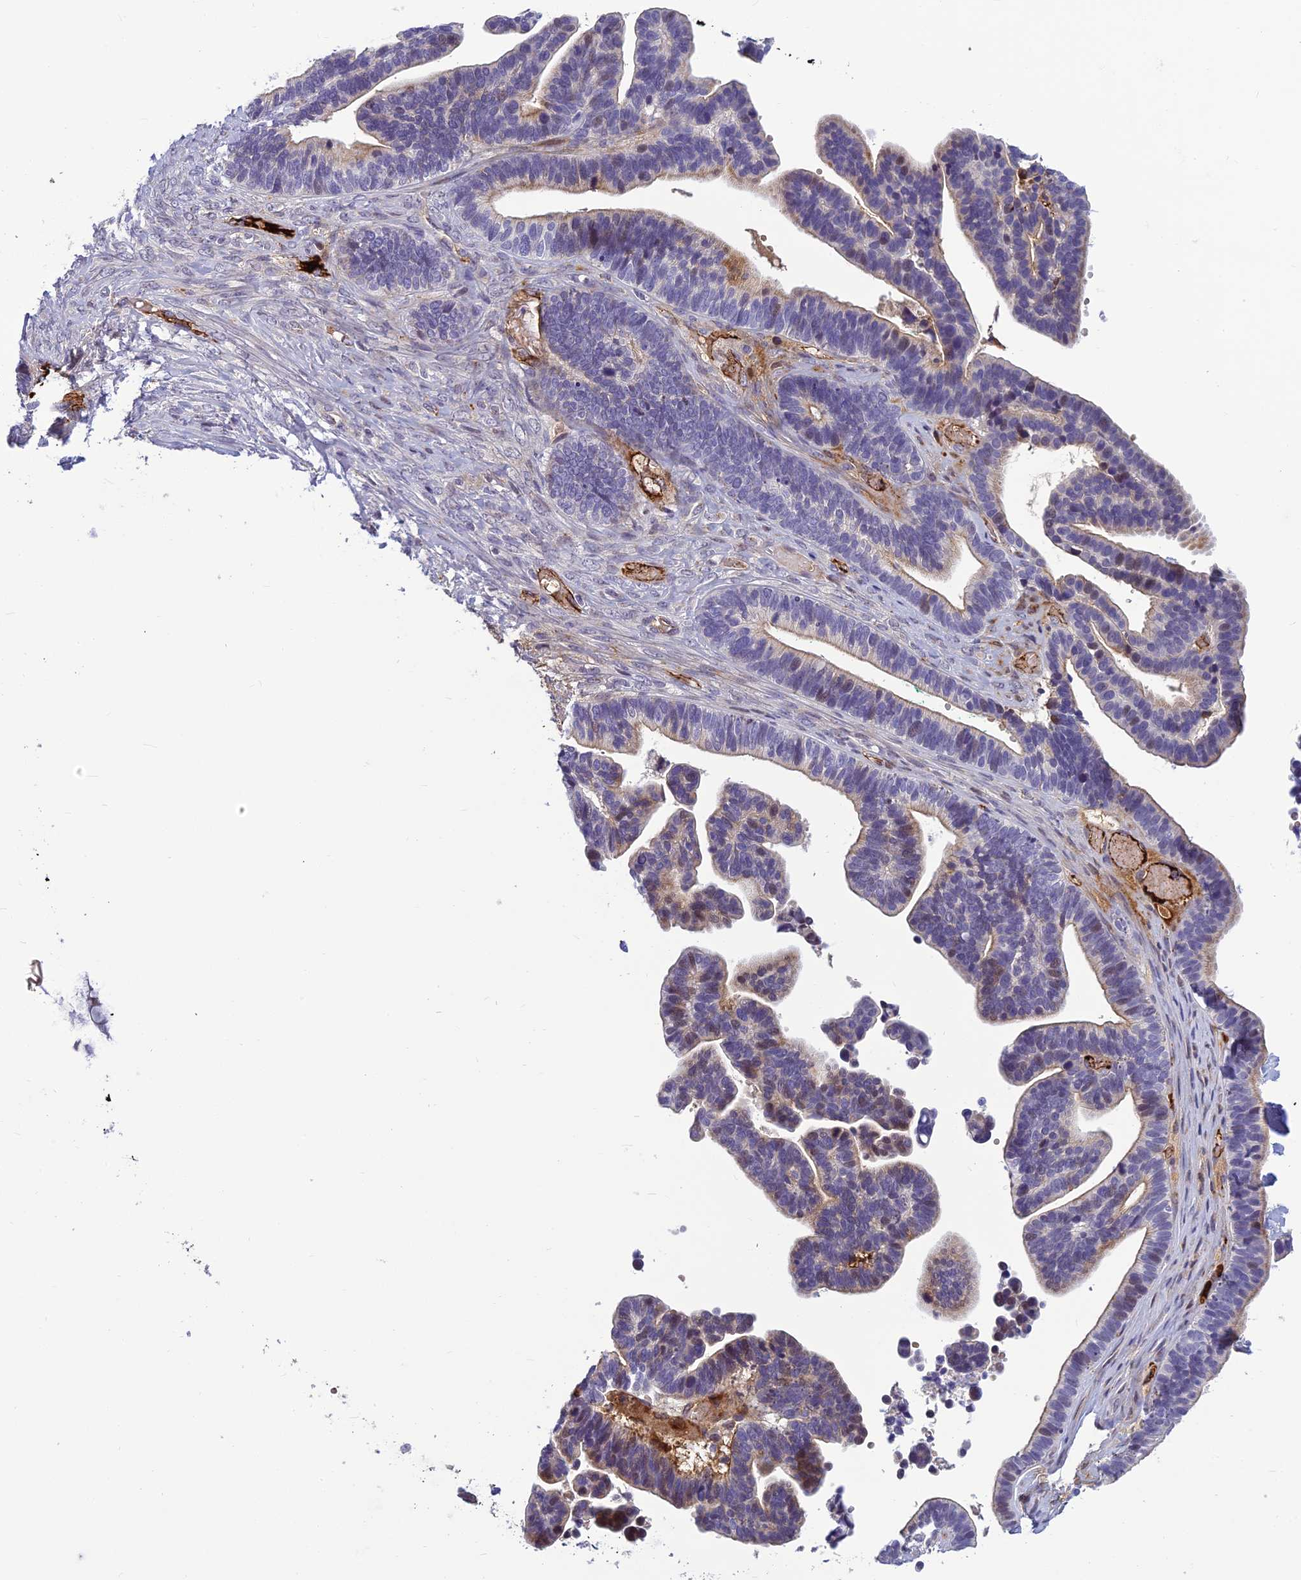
{"staining": {"intensity": "weak", "quantity": "<25%", "location": "cytoplasmic/membranous,nuclear"}, "tissue": "ovarian cancer", "cell_type": "Tumor cells", "image_type": "cancer", "snomed": [{"axis": "morphology", "description": "Cystadenocarcinoma, serous, NOS"}, {"axis": "topography", "description": "Ovary"}], "caption": "The image exhibits no staining of tumor cells in ovarian cancer.", "gene": "CLEC11A", "patient": {"sex": "female", "age": 56}}